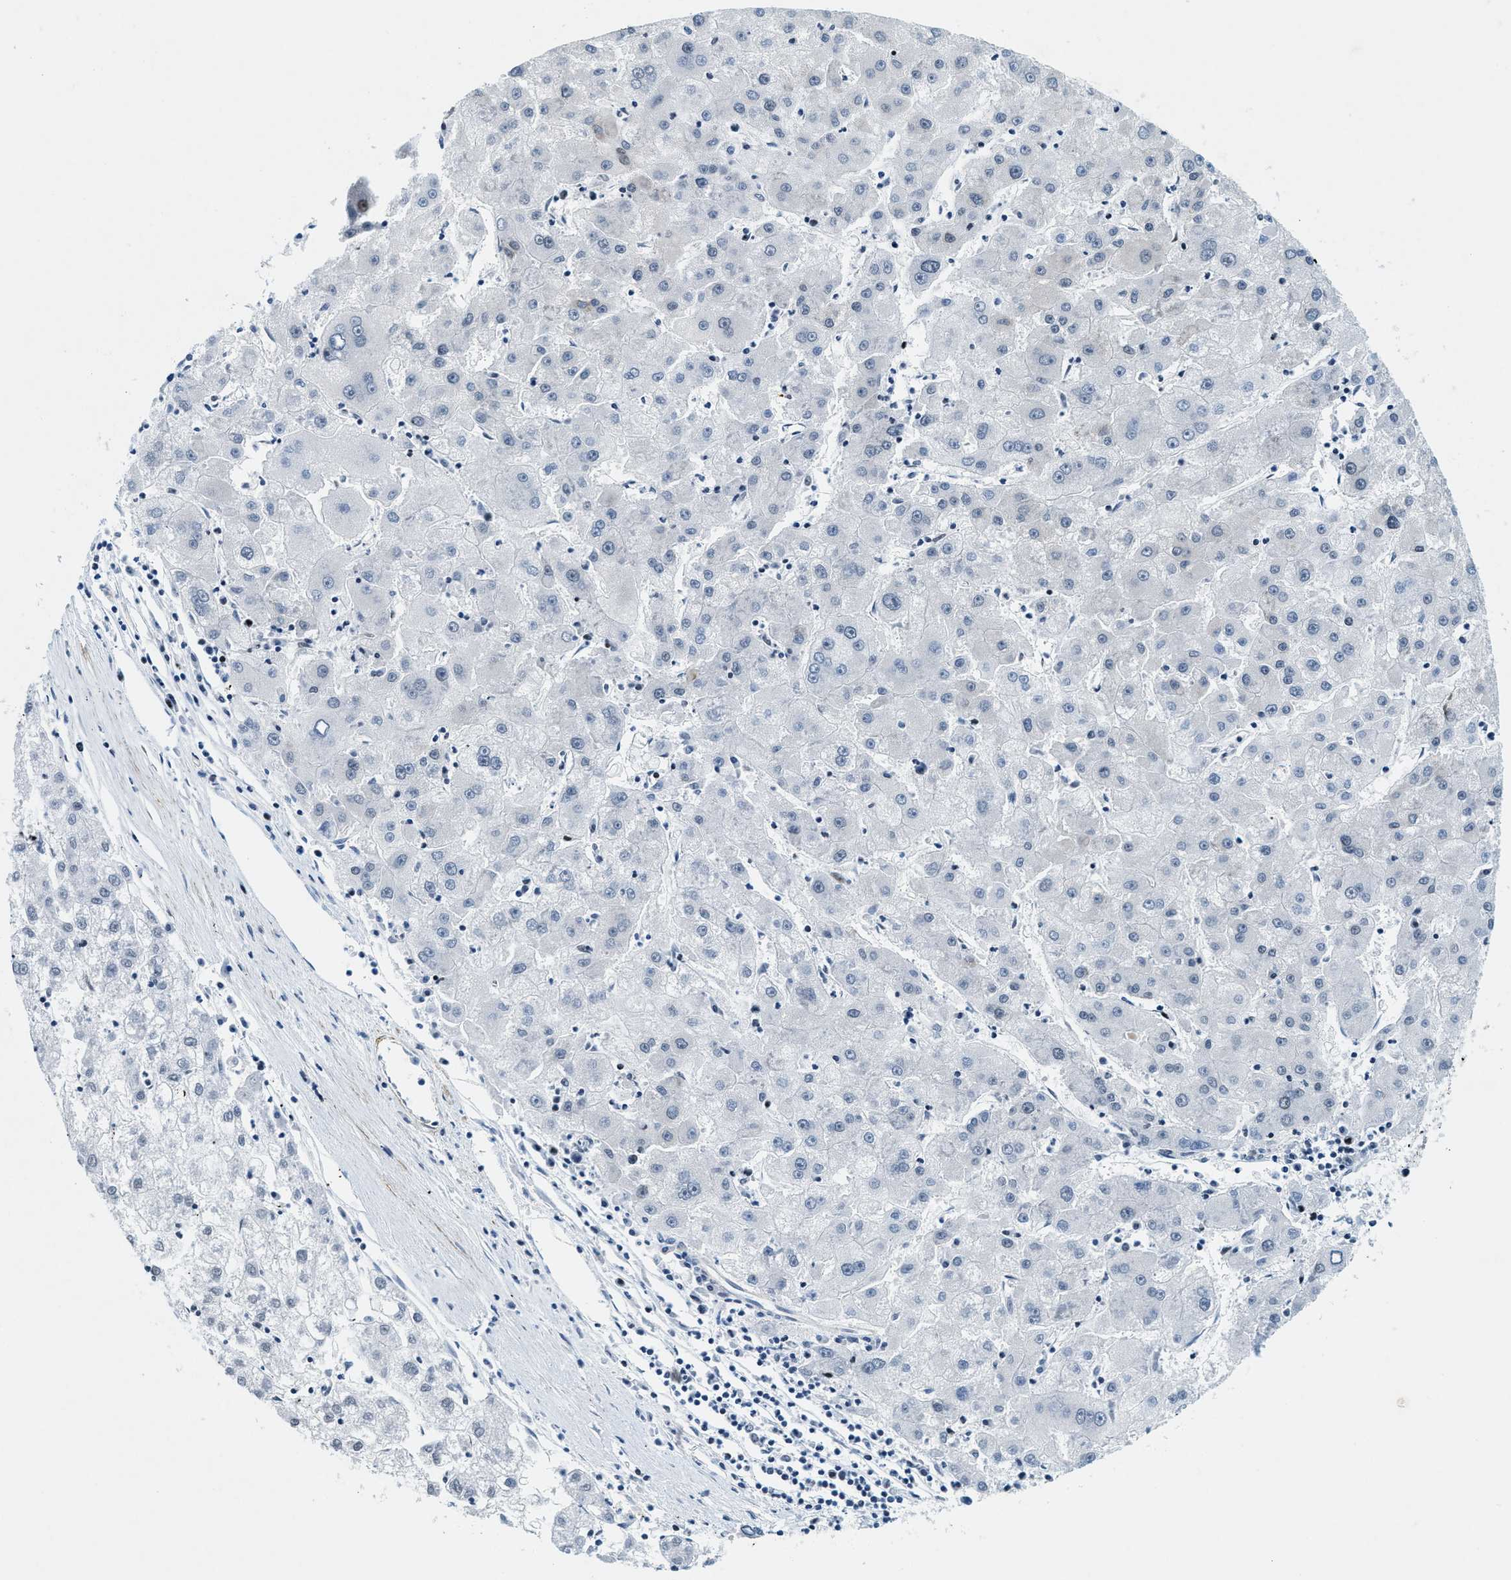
{"staining": {"intensity": "negative", "quantity": "none", "location": "none"}, "tissue": "liver cancer", "cell_type": "Tumor cells", "image_type": "cancer", "snomed": [{"axis": "morphology", "description": "Carcinoma, Hepatocellular, NOS"}, {"axis": "topography", "description": "Liver"}], "caption": "Immunohistochemistry of liver cancer (hepatocellular carcinoma) shows no staining in tumor cells.", "gene": "UVRAG", "patient": {"sex": "male", "age": 72}}